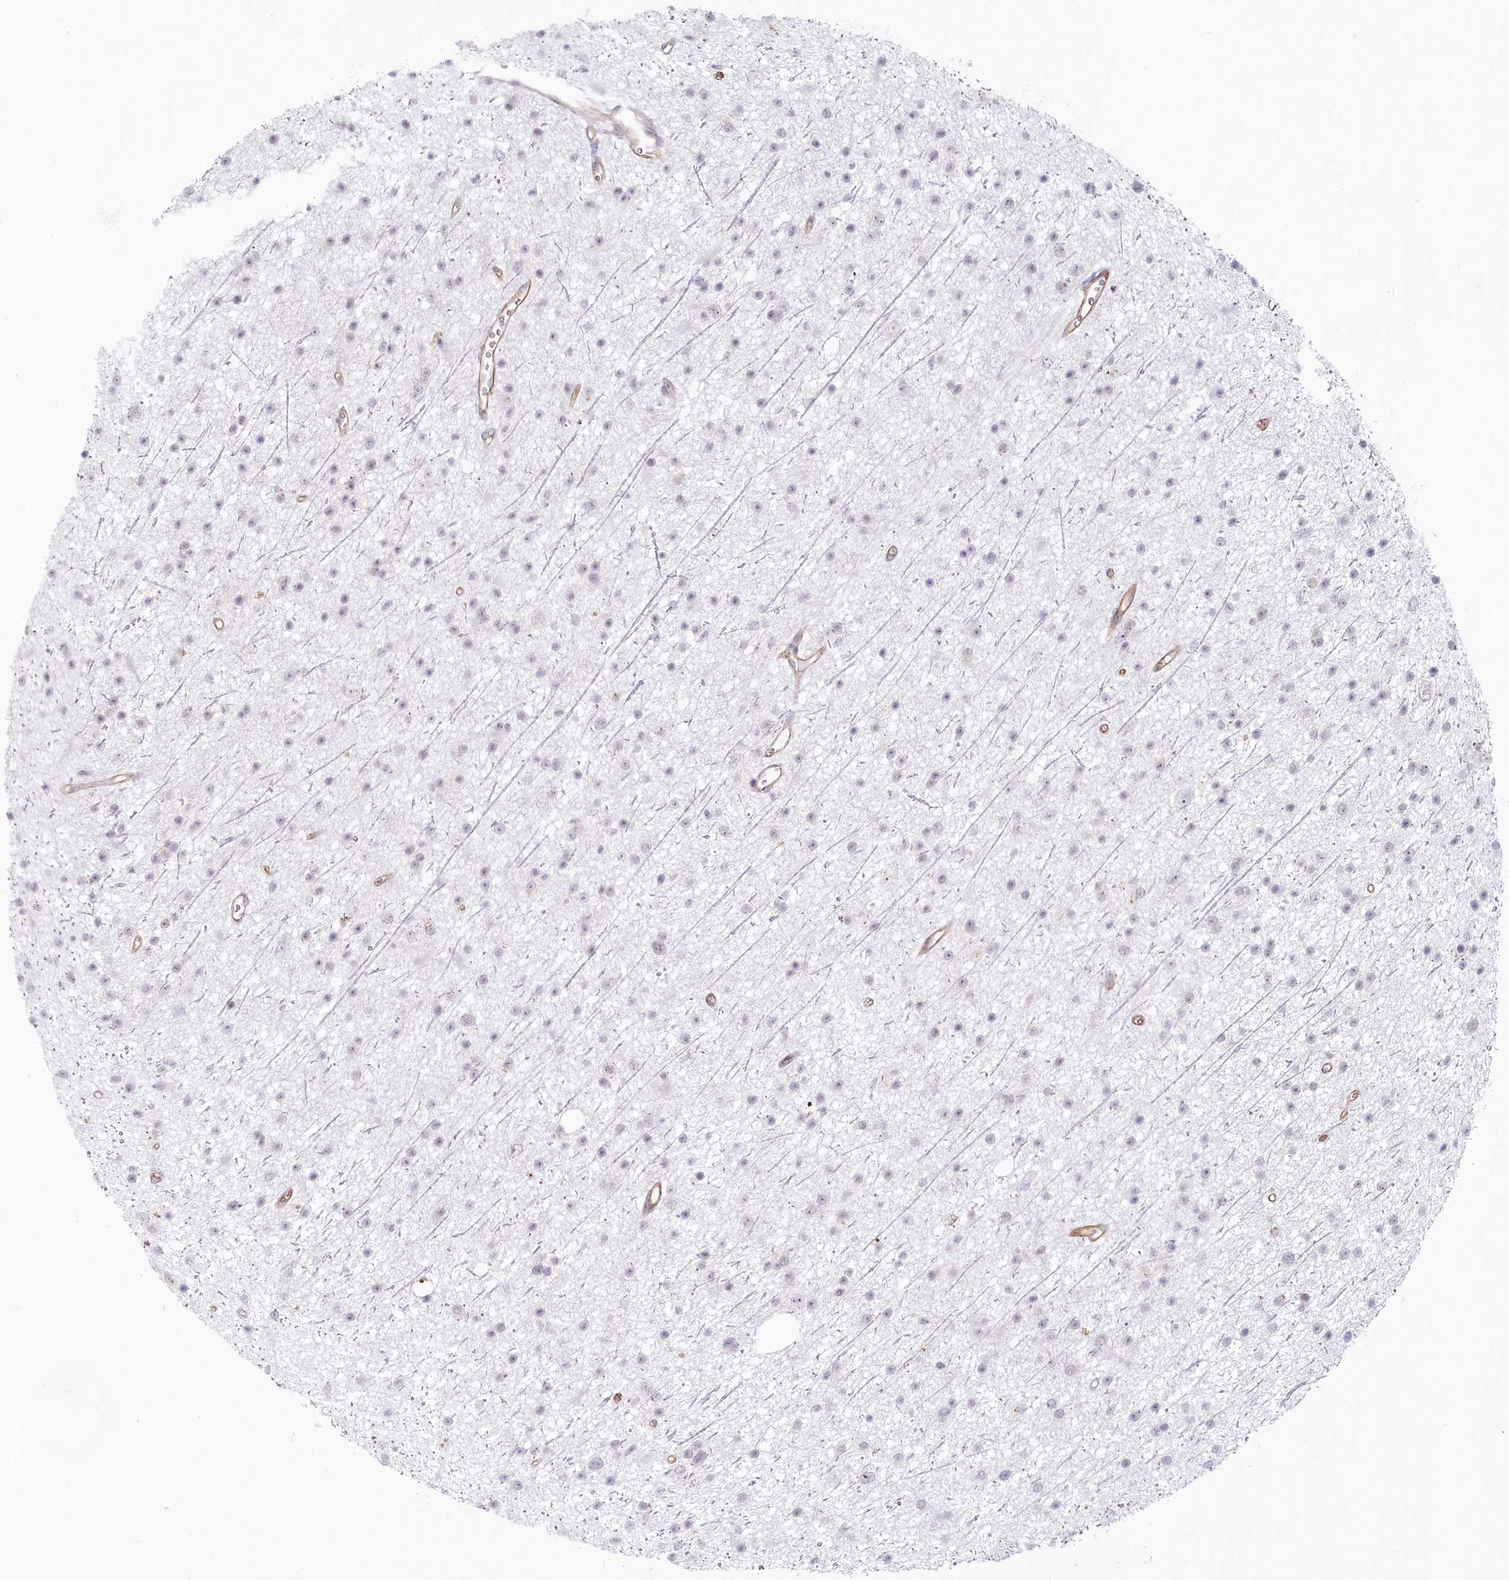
{"staining": {"intensity": "negative", "quantity": "none", "location": "none"}, "tissue": "glioma", "cell_type": "Tumor cells", "image_type": "cancer", "snomed": [{"axis": "morphology", "description": "Glioma, malignant, Low grade"}, {"axis": "topography", "description": "Cerebral cortex"}], "caption": "Micrograph shows no significant protein positivity in tumor cells of glioma.", "gene": "ABHD8", "patient": {"sex": "female", "age": 39}}